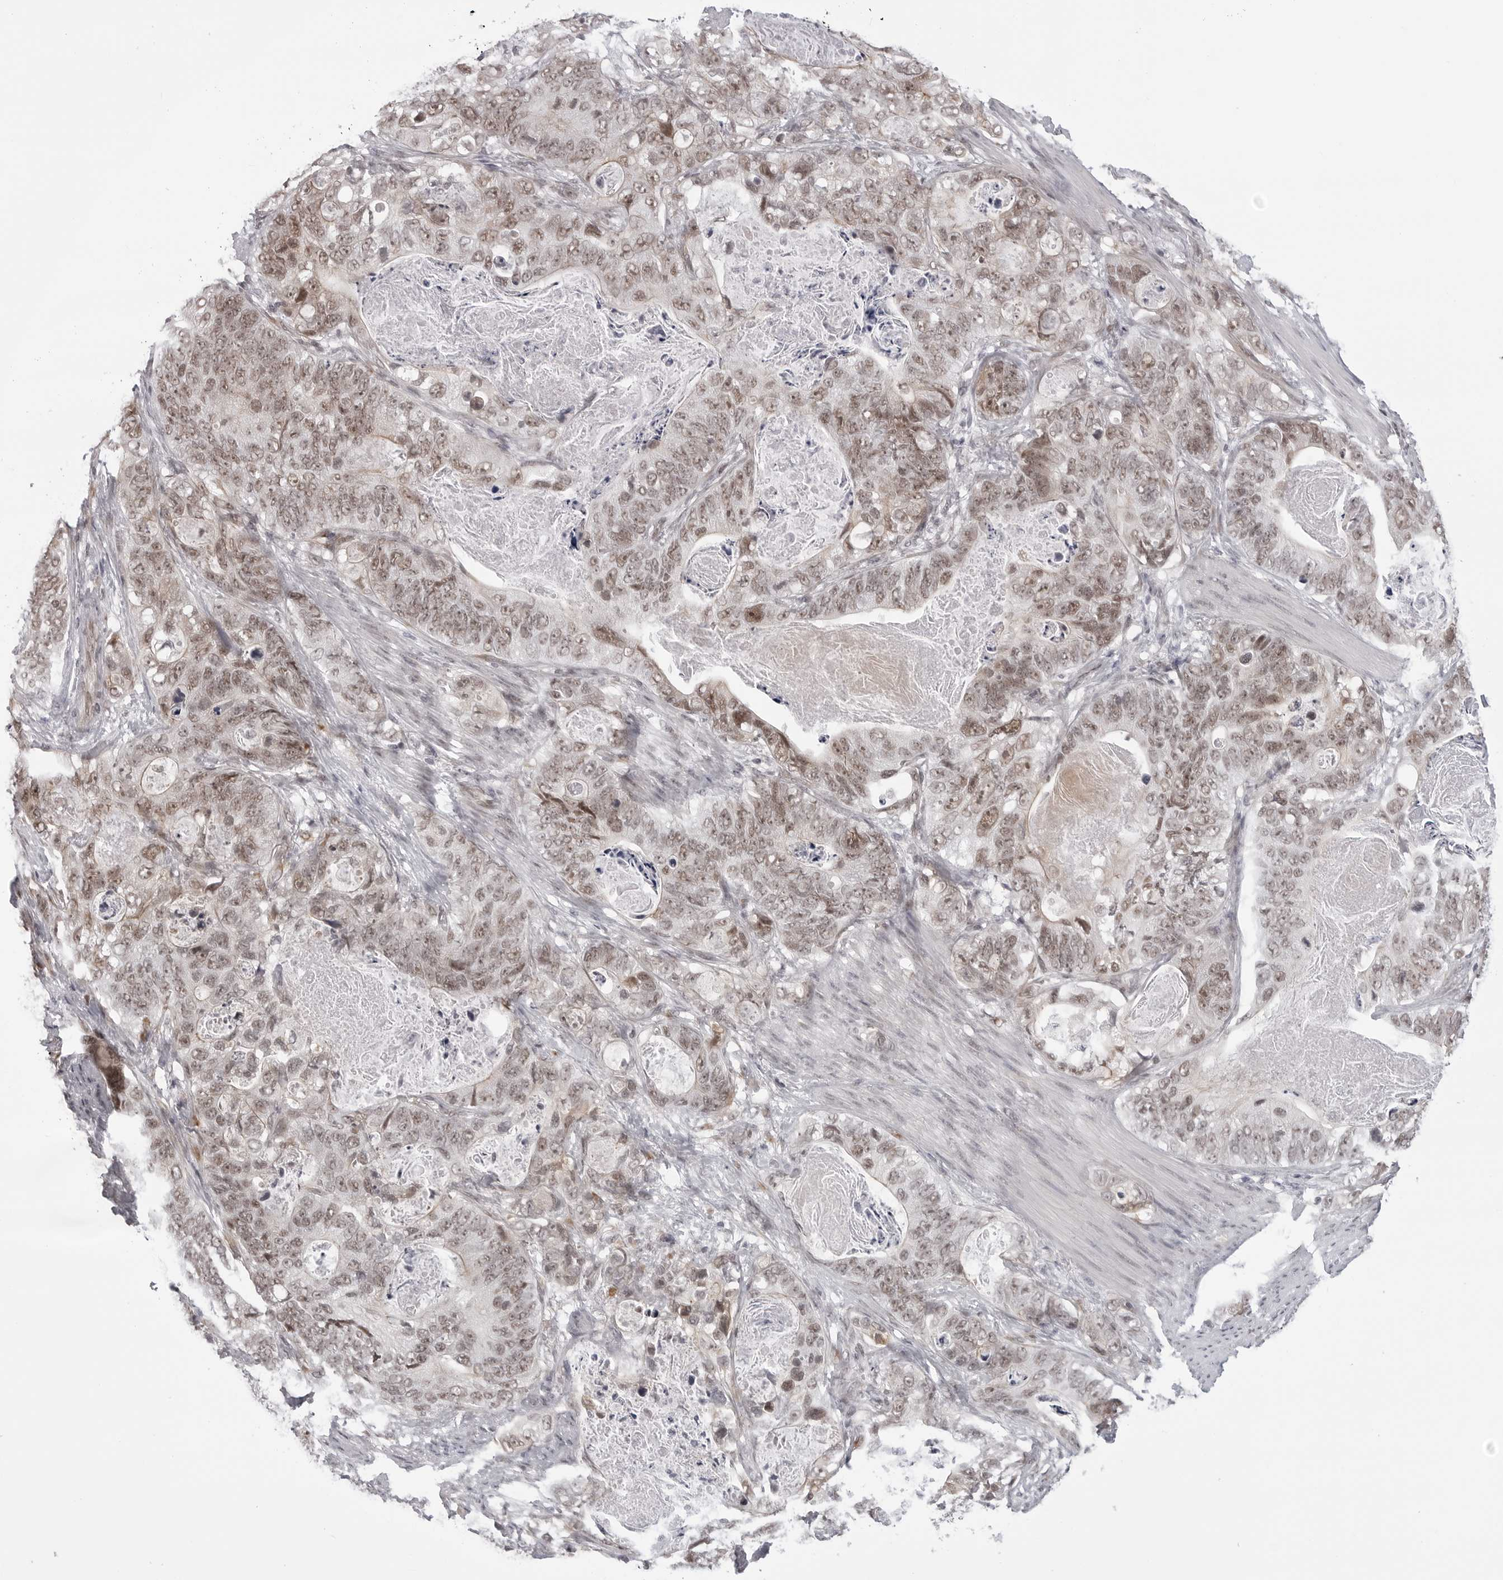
{"staining": {"intensity": "moderate", "quantity": ">75%", "location": "nuclear"}, "tissue": "stomach cancer", "cell_type": "Tumor cells", "image_type": "cancer", "snomed": [{"axis": "morphology", "description": "Normal tissue, NOS"}, {"axis": "morphology", "description": "Adenocarcinoma, NOS"}, {"axis": "topography", "description": "Stomach"}], "caption": "Moderate nuclear staining for a protein is appreciated in about >75% of tumor cells of adenocarcinoma (stomach) using immunohistochemistry.", "gene": "PHF3", "patient": {"sex": "female", "age": 89}}